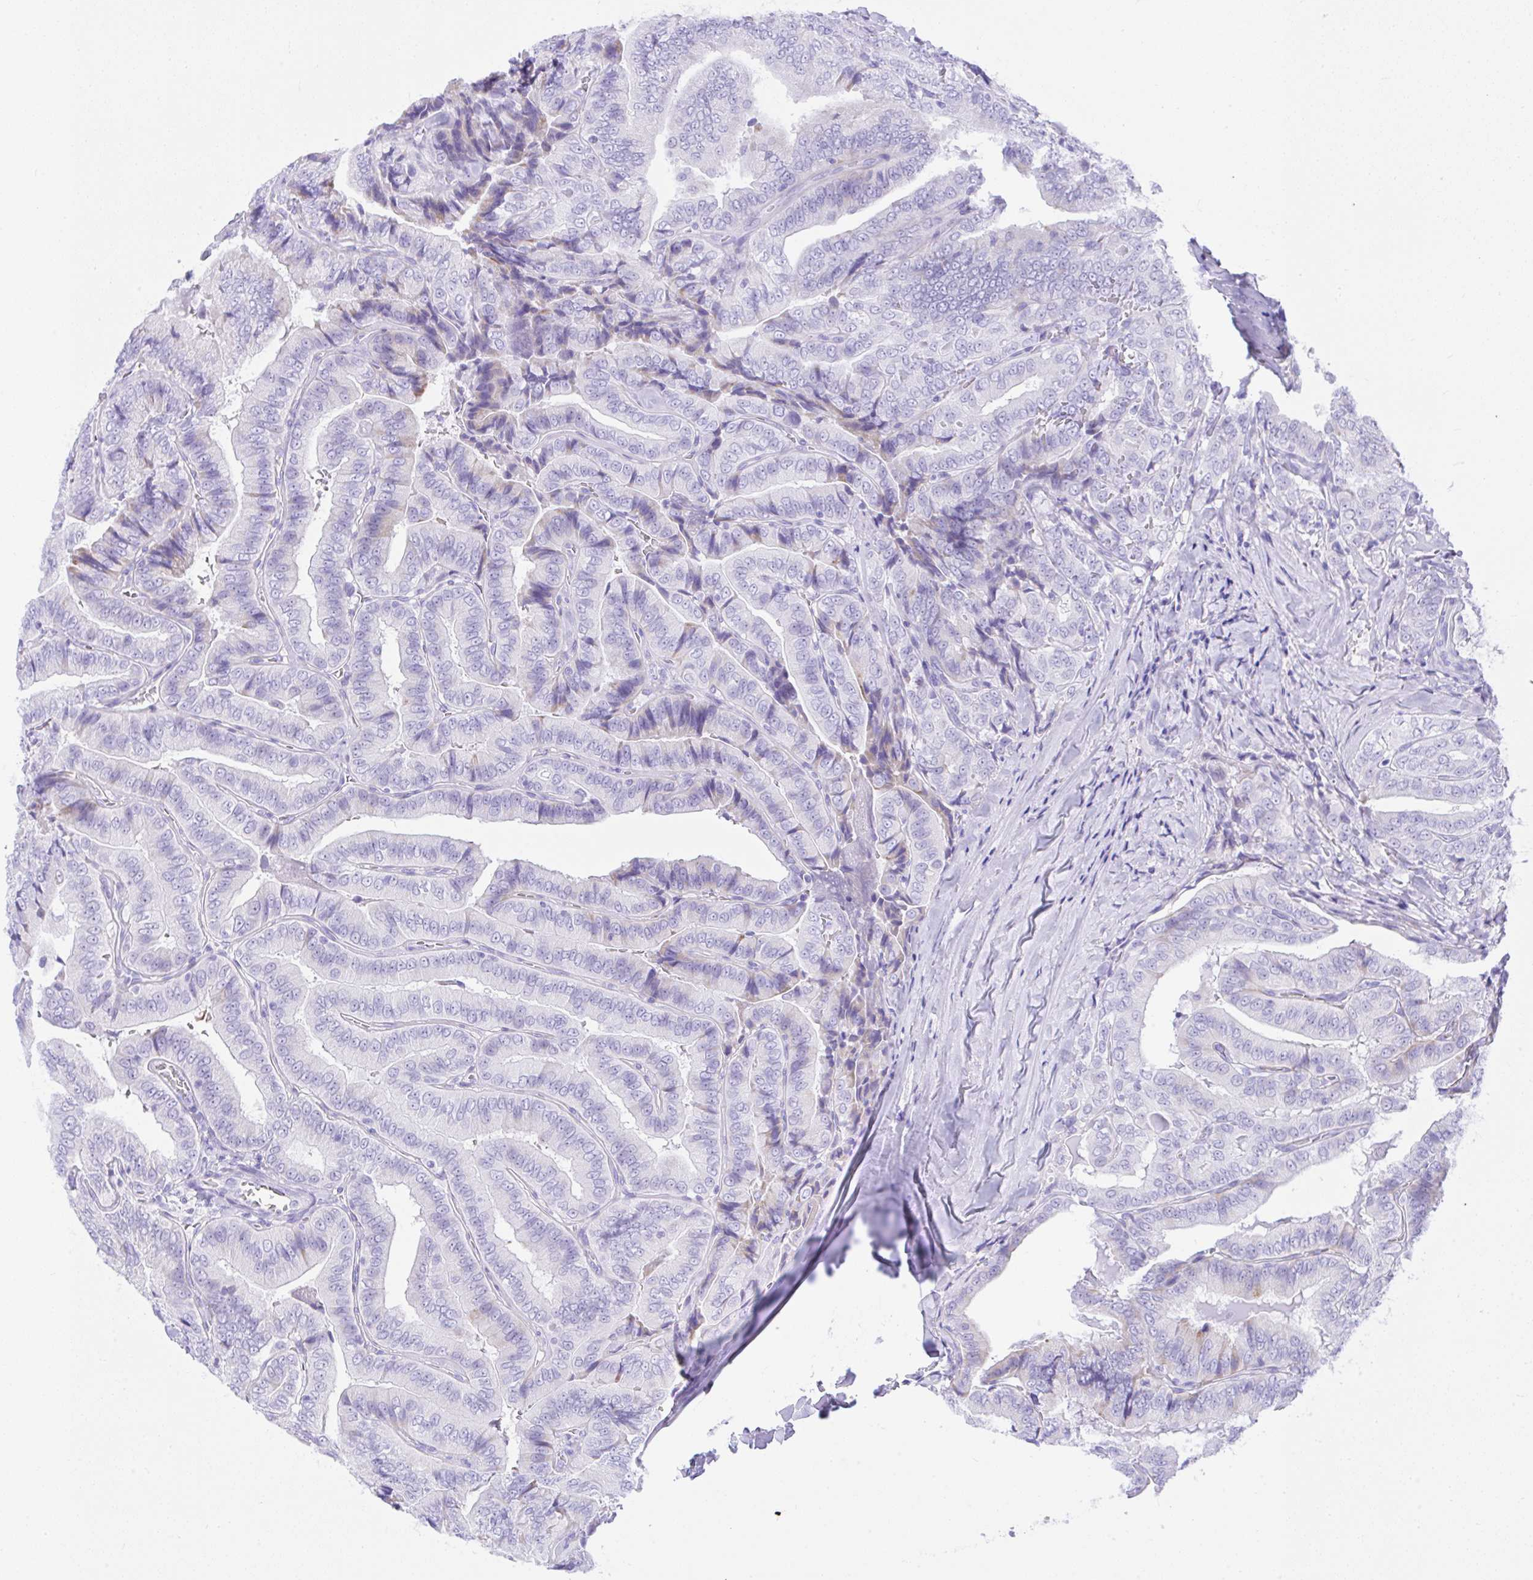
{"staining": {"intensity": "negative", "quantity": "none", "location": "none"}, "tissue": "thyroid cancer", "cell_type": "Tumor cells", "image_type": "cancer", "snomed": [{"axis": "morphology", "description": "Papillary adenocarcinoma, NOS"}, {"axis": "topography", "description": "Thyroid gland"}], "caption": "Image shows no protein expression in tumor cells of thyroid cancer tissue.", "gene": "SEL1L2", "patient": {"sex": "male", "age": 61}}